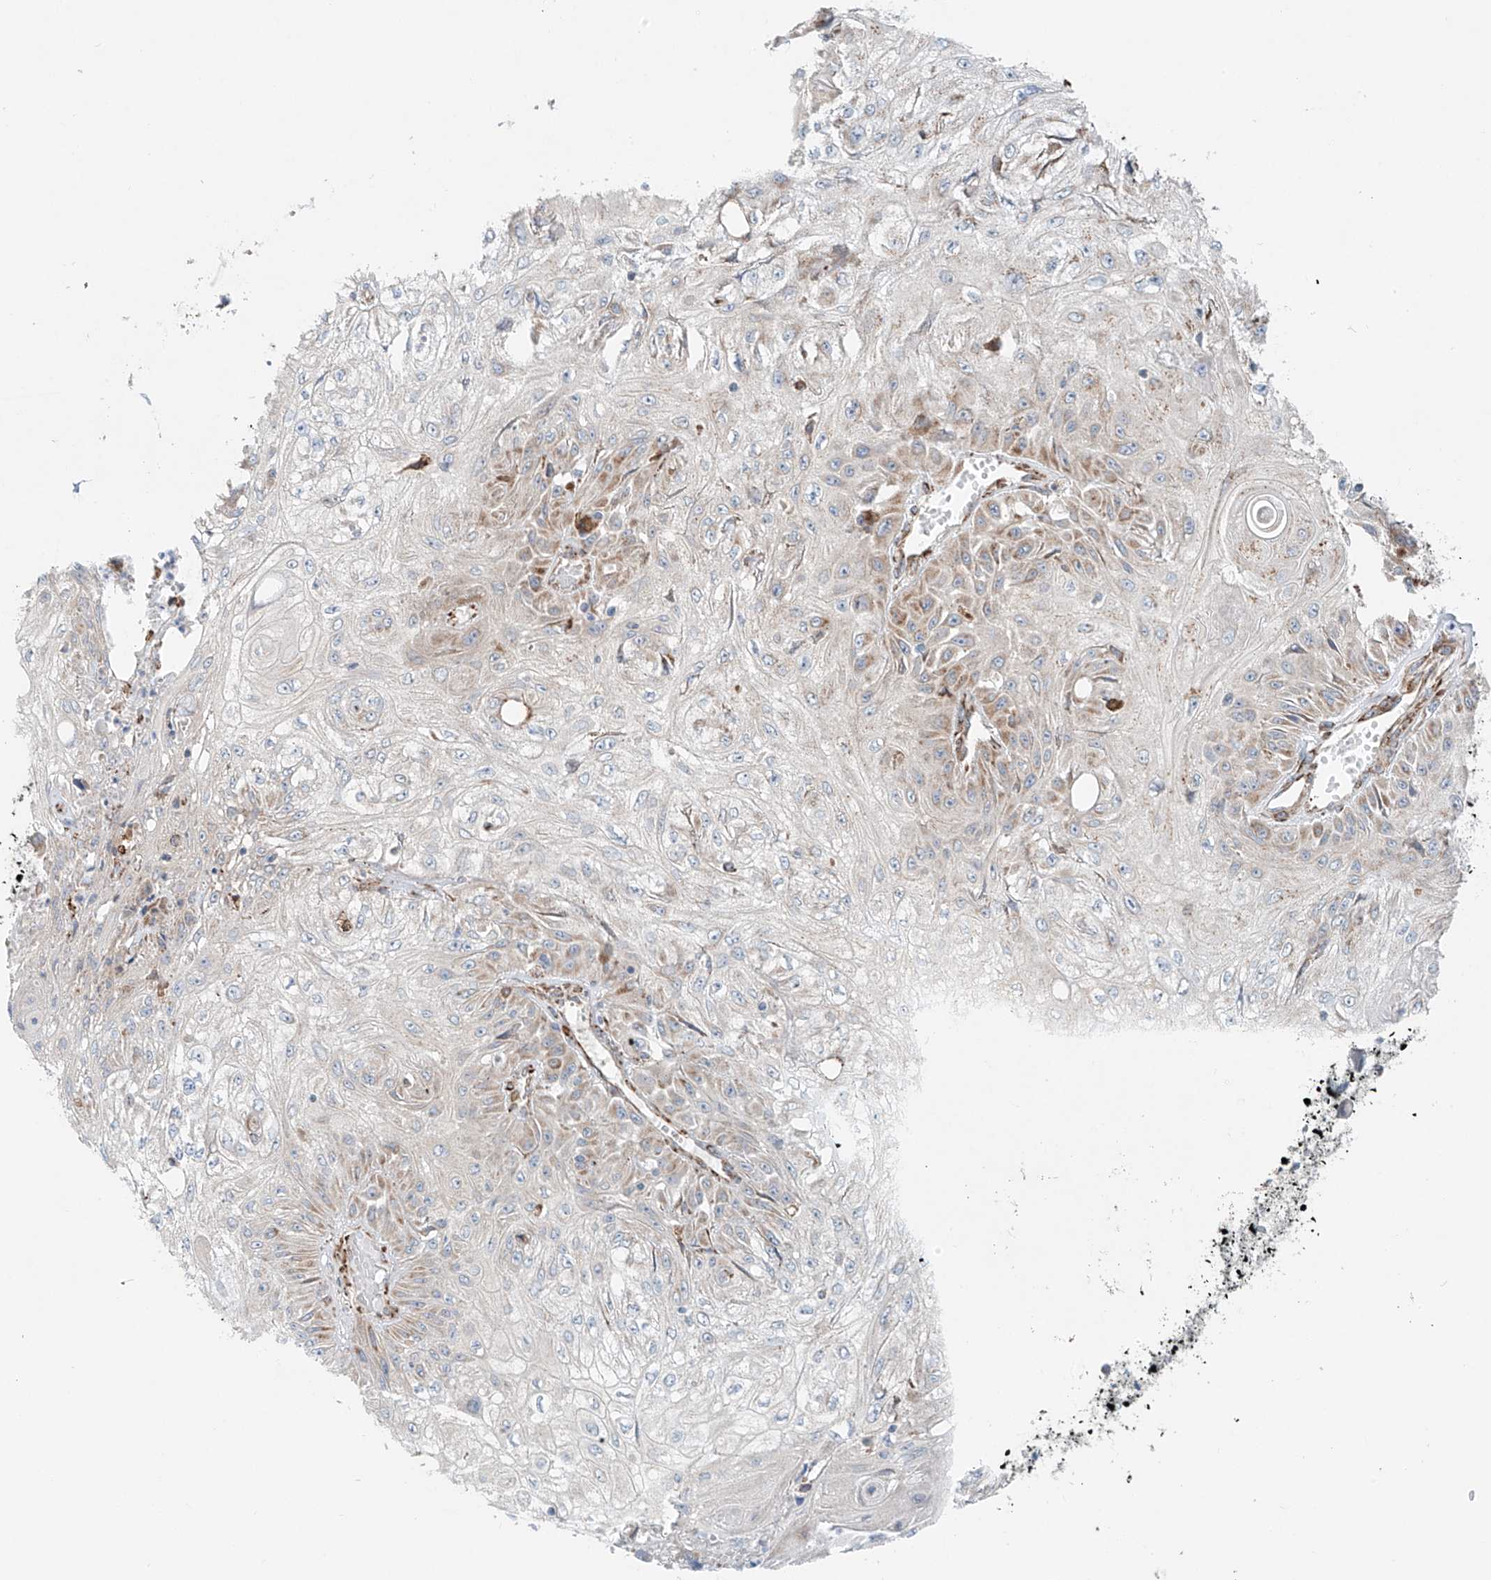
{"staining": {"intensity": "weak", "quantity": "<25%", "location": "cytoplasmic/membranous"}, "tissue": "skin cancer", "cell_type": "Tumor cells", "image_type": "cancer", "snomed": [{"axis": "morphology", "description": "Squamous cell carcinoma, NOS"}, {"axis": "morphology", "description": "Squamous cell carcinoma, metastatic, NOS"}, {"axis": "topography", "description": "Skin"}, {"axis": "topography", "description": "Lymph node"}], "caption": "Immunohistochemical staining of human skin metastatic squamous cell carcinoma shows no significant staining in tumor cells. (Stains: DAB (3,3'-diaminobenzidine) immunohistochemistry (IHC) with hematoxylin counter stain, Microscopy: brightfield microscopy at high magnification).", "gene": "EIPR1", "patient": {"sex": "male", "age": 75}}